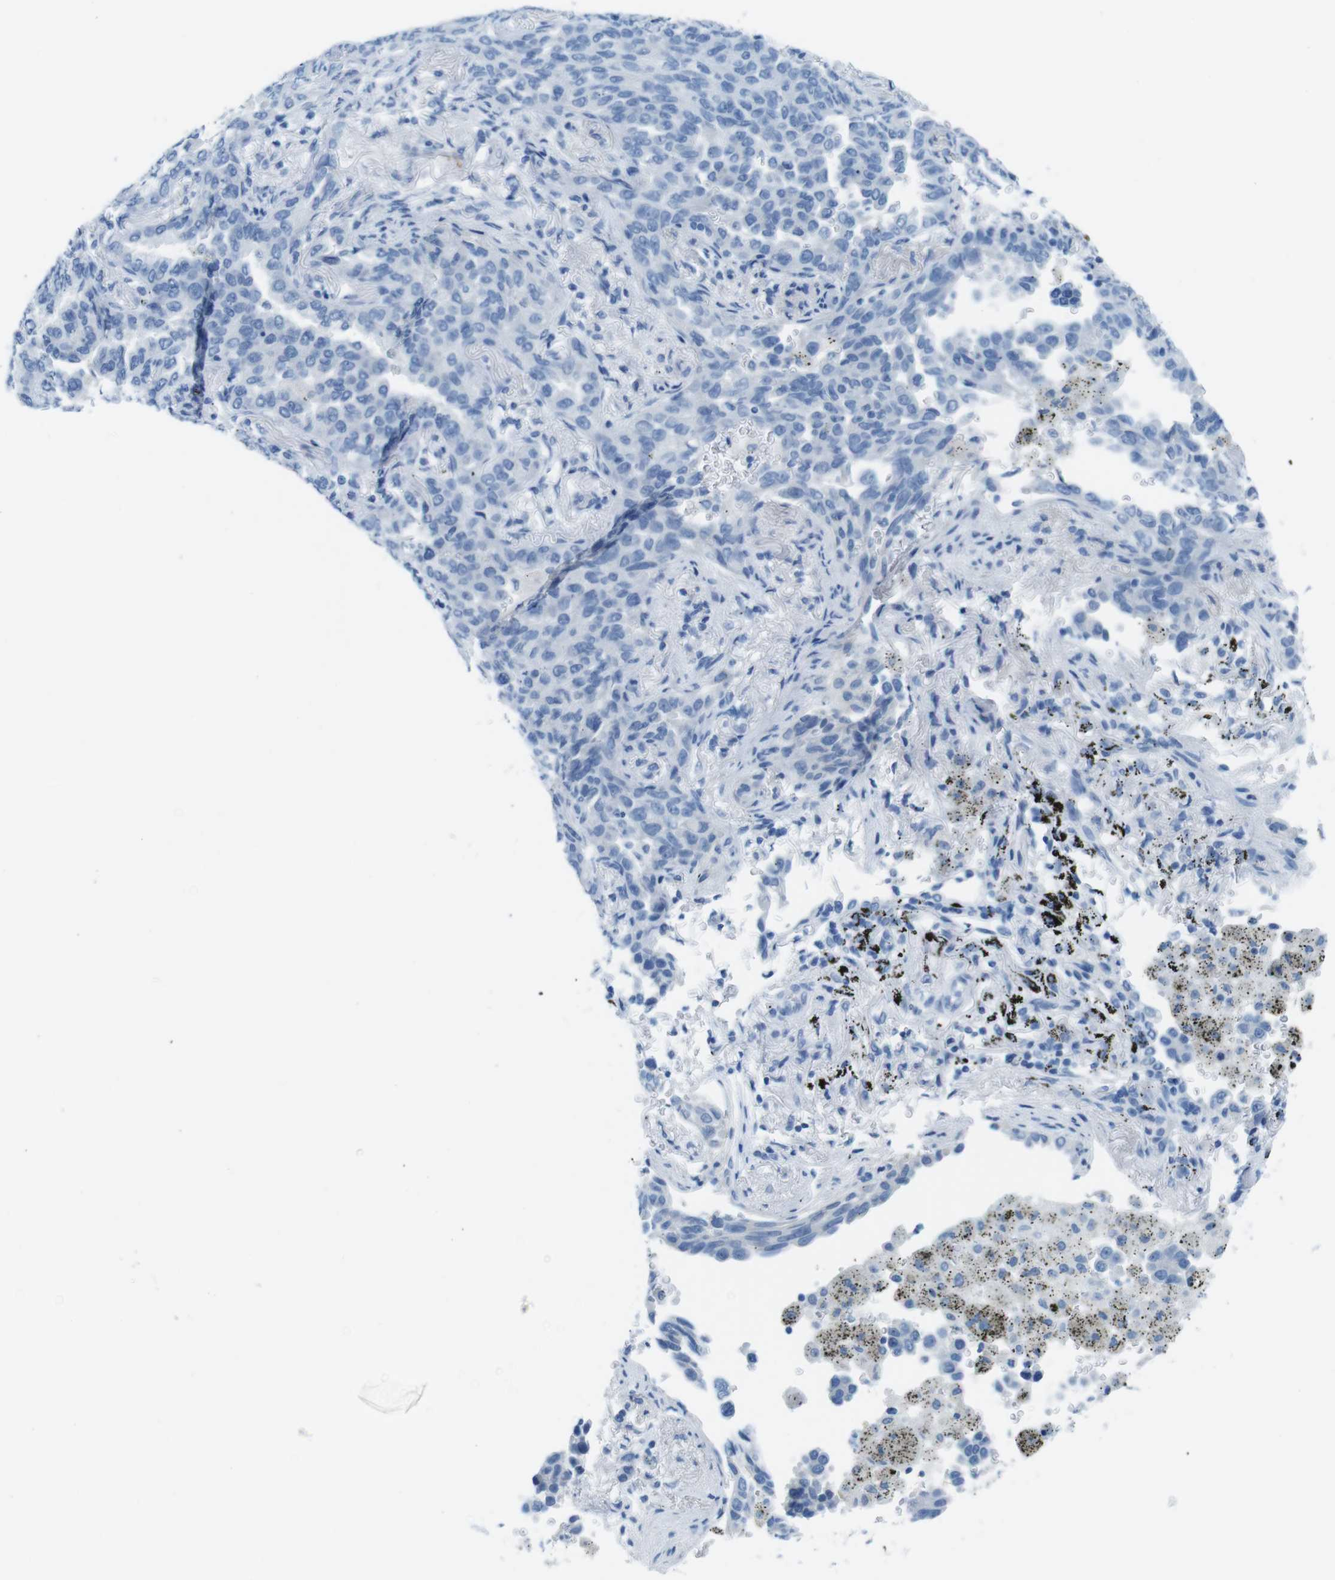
{"staining": {"intensity": "negative", "quantity": "none", "location": "none"}, "tissue": "lung cancer", "cell_type": "Tumor cells", "image_type": "cancer", "snomed": [{"axis": "morphology", "description": "Normal tissue, NOS"}, {"axis": "morphology", "description": "Adenocarcinoma, NOS"}, {"axis": "topography", "description": "Lung"}], "caption": "Immunohistochemistry (IHC) micrograph of human adenocarcinoma (lung) stained for a protein (brown), which demonstrates no positivity in tumor cells.", "gene": "GAP43", "patient": {"sex": "male", "age": 59}}